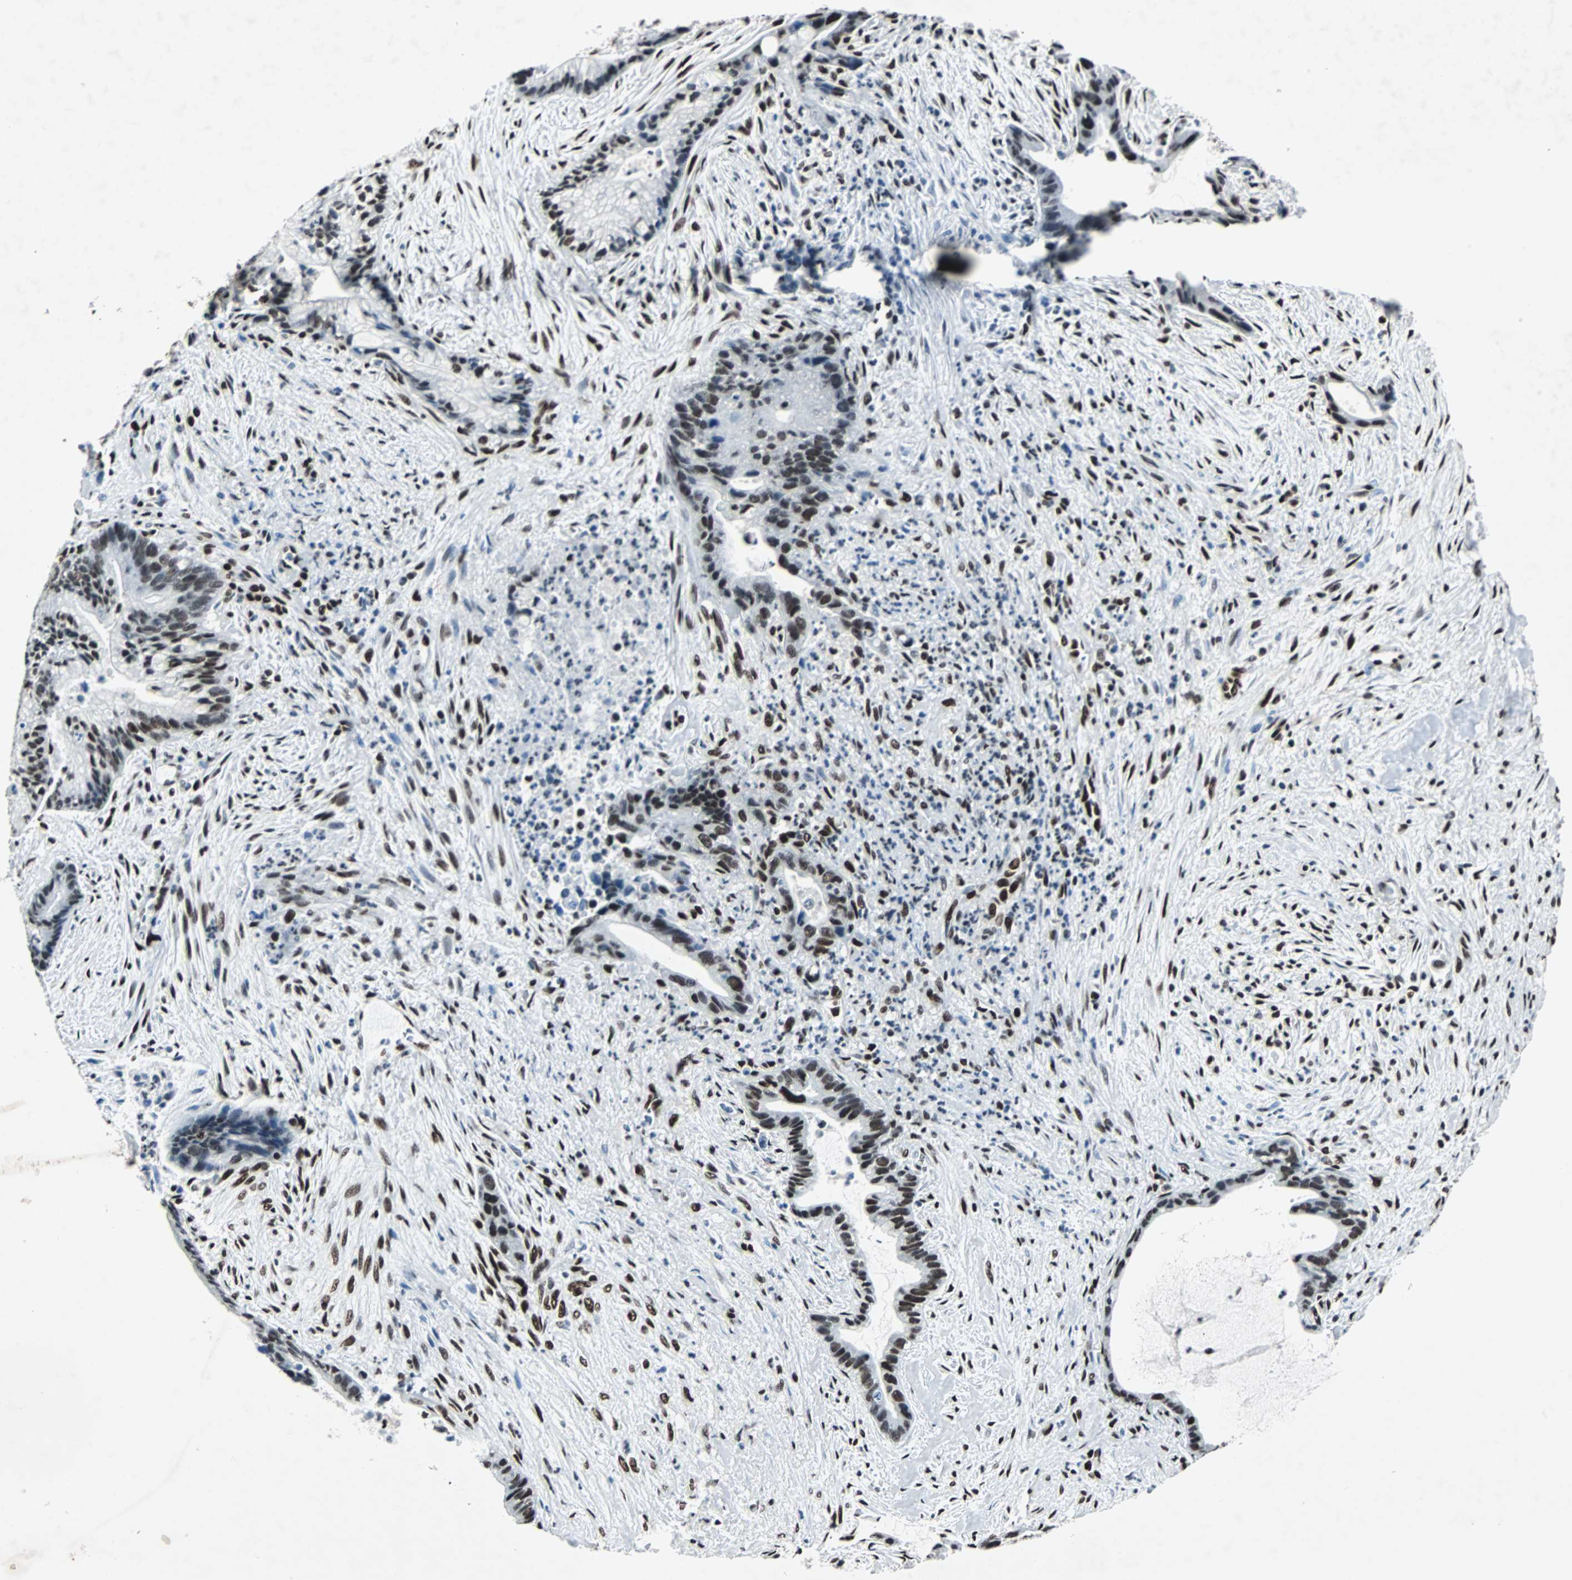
{"staining": {"intensity": "strong", "quantity": ">75%", "location": "nuclear"}, "tissue": "liver cancer", "cell_type": "Tumor cells", "image_type": "cancer", "snomed": [{"axis": "morphology", "description": "Cholangiocarcinoma"}, {"axis": "topography", "description": "Liver"}], "caption": "DAB immunohistochemical staining of human liver cancer exhibits strong nuclear protein positivity in about >75% of tumor cells.", "gene": "MEF2D", "patient": {"sex": "female", "age": 55}}